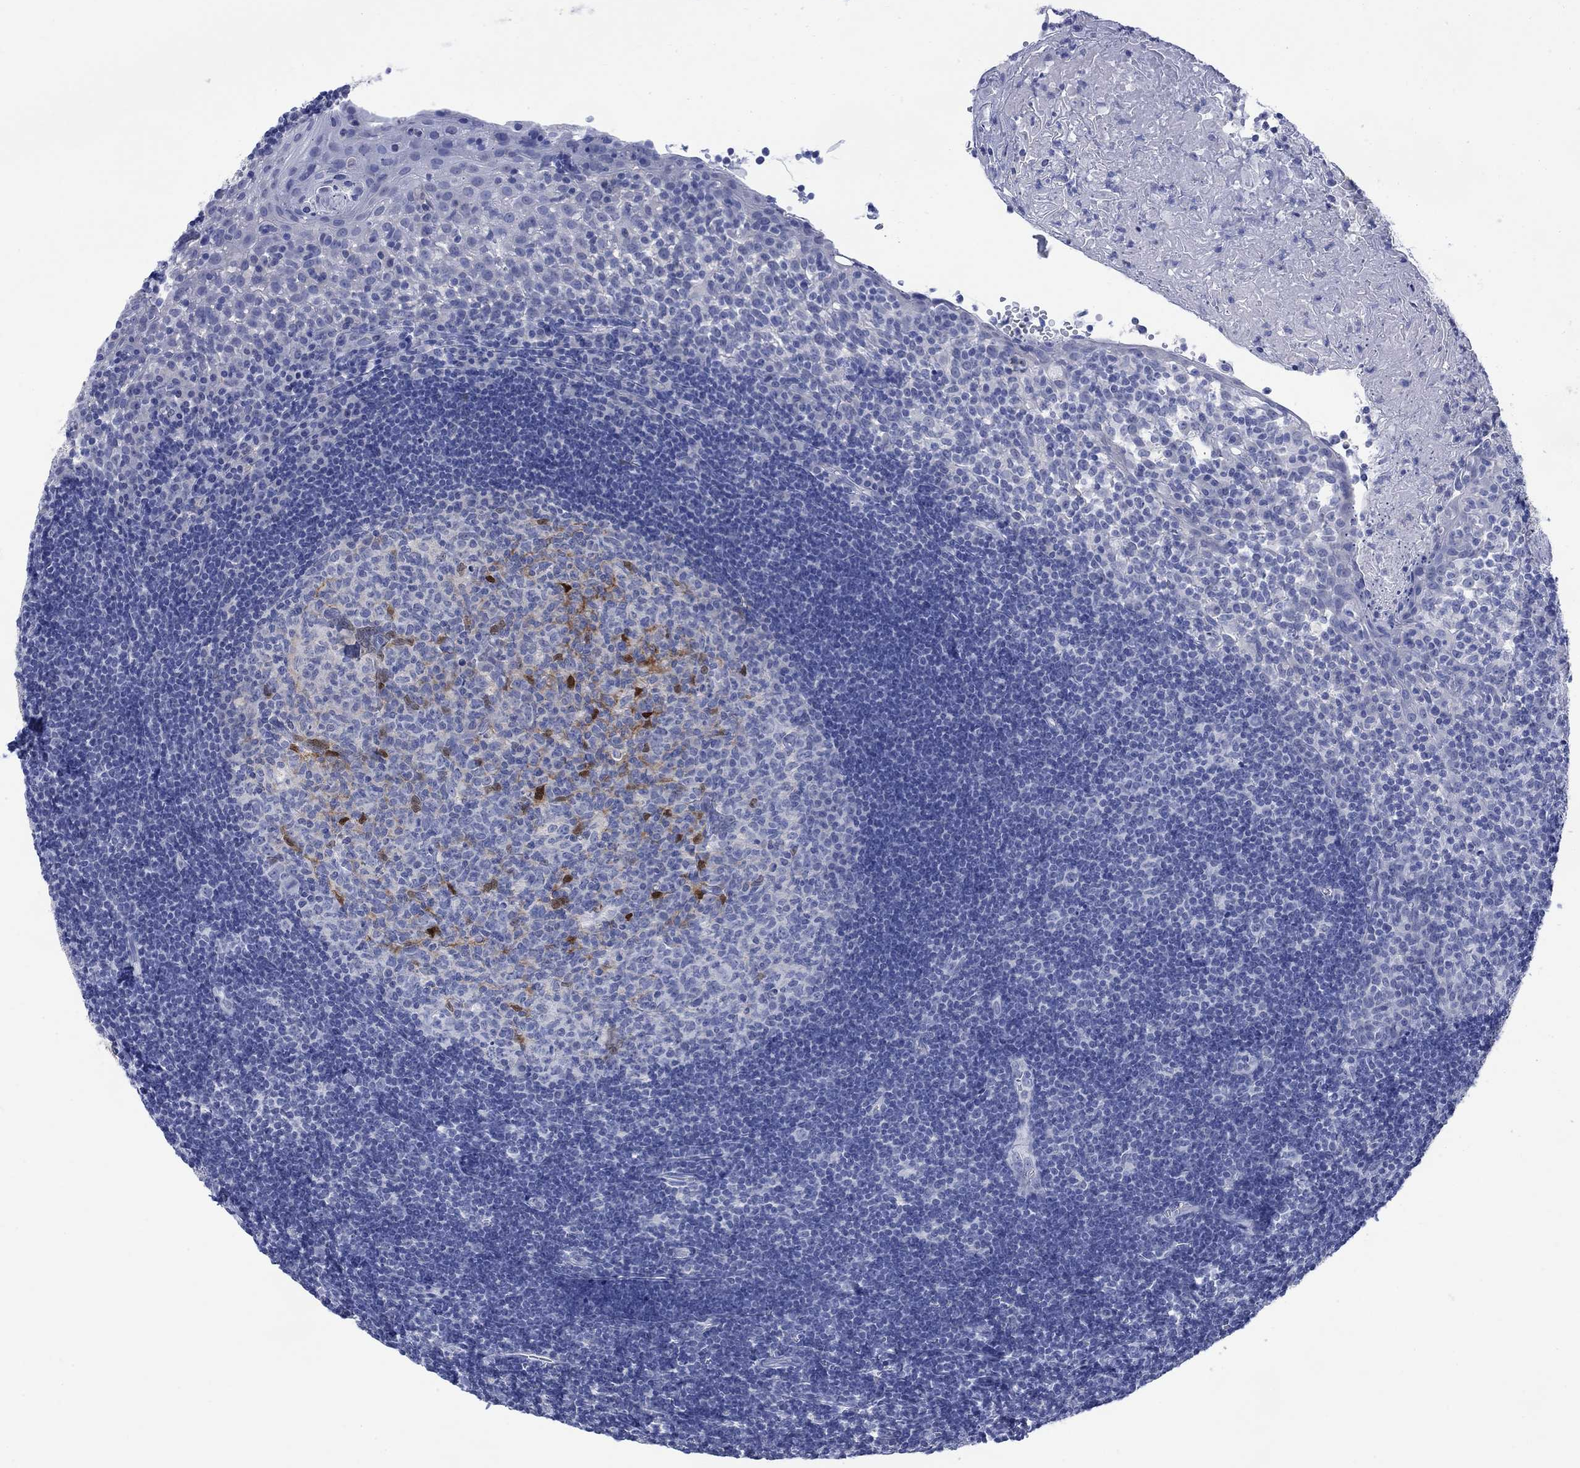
{"staining": {"intensity": "moderate", "quantity": "<25%", "location": "cytoplasmic/membranous,nuclear"}, "tissue": "tonsil", "cell_type": "Germinal center cells", "image_type": "normal", "snomed": [{"axis": "morphology", "description": "Normal tissue, NOS"}, {"axis": "topography", "description": "Tonsil"}], "caption": "Immunohistochemistry photomicrograph of benign tonsil: tonsil stained using immunohistochemistry demonstrates low levels of moderate protein expression localized specifically in the cytoplasmic/membranous,nuclear of germinal center cells, appearing as a cytoplasmic/membranous,nuclear brown color.", "gene": "FBP2", "patient": {"sex": "female", "age": 13}}